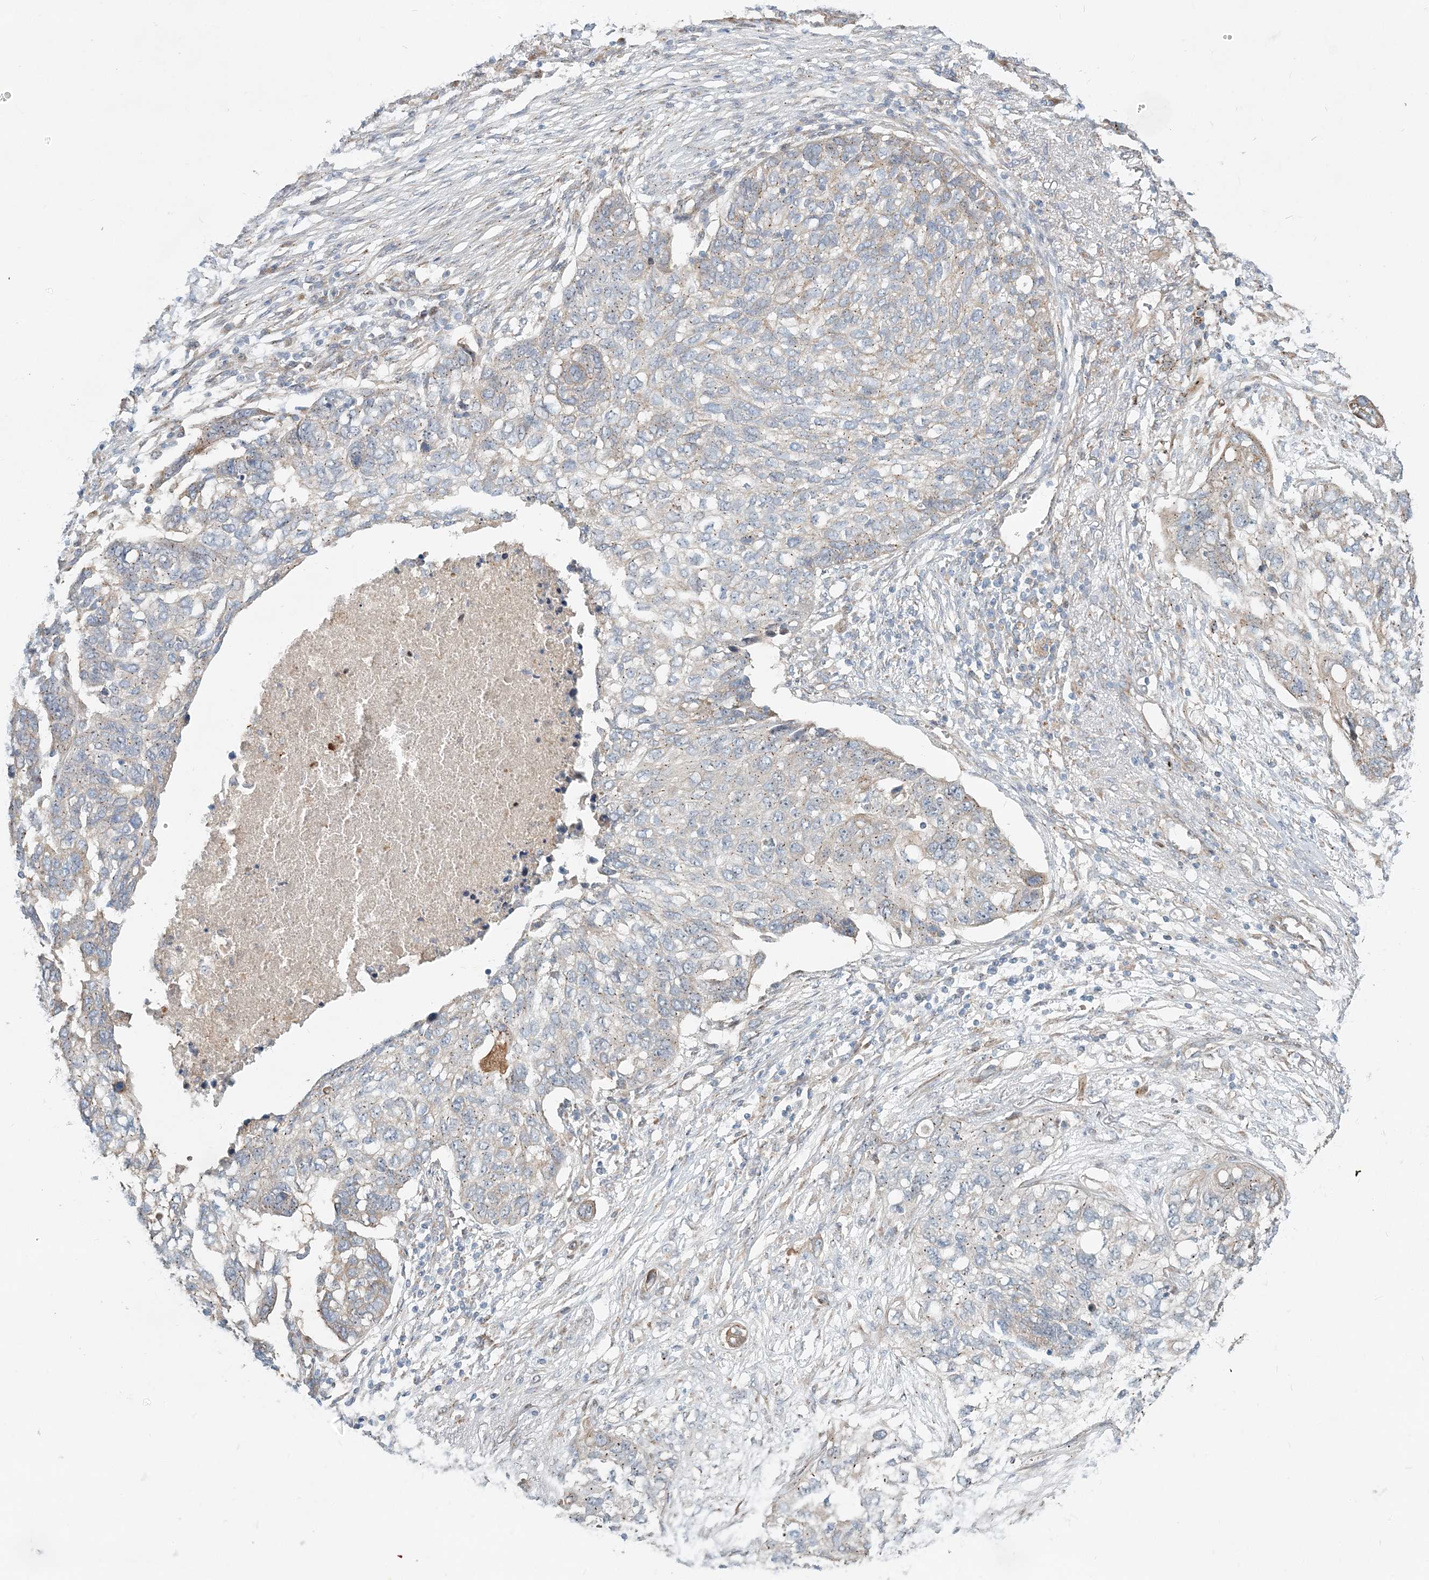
{"staining": {"intensity": "weak", "quantity": "<25%", "location": "cytoplasmic/membranous"}, "tissue": "lung cancer", "cell_type": "Tumor cells", "image_type": "cancer", "snomed": [{"axis": "morphology", "description": "Squamous cell carcinoma, NOS"}, {"axis": "topography", "description": "Lung"}], "caption": "Immunohistochemistry image of human lung cancer stained for a protein (brown), which demonstrates no expression in tumor cells.", "gene": "CXXC5", "patient": {"sex": "female", "age": 63}}